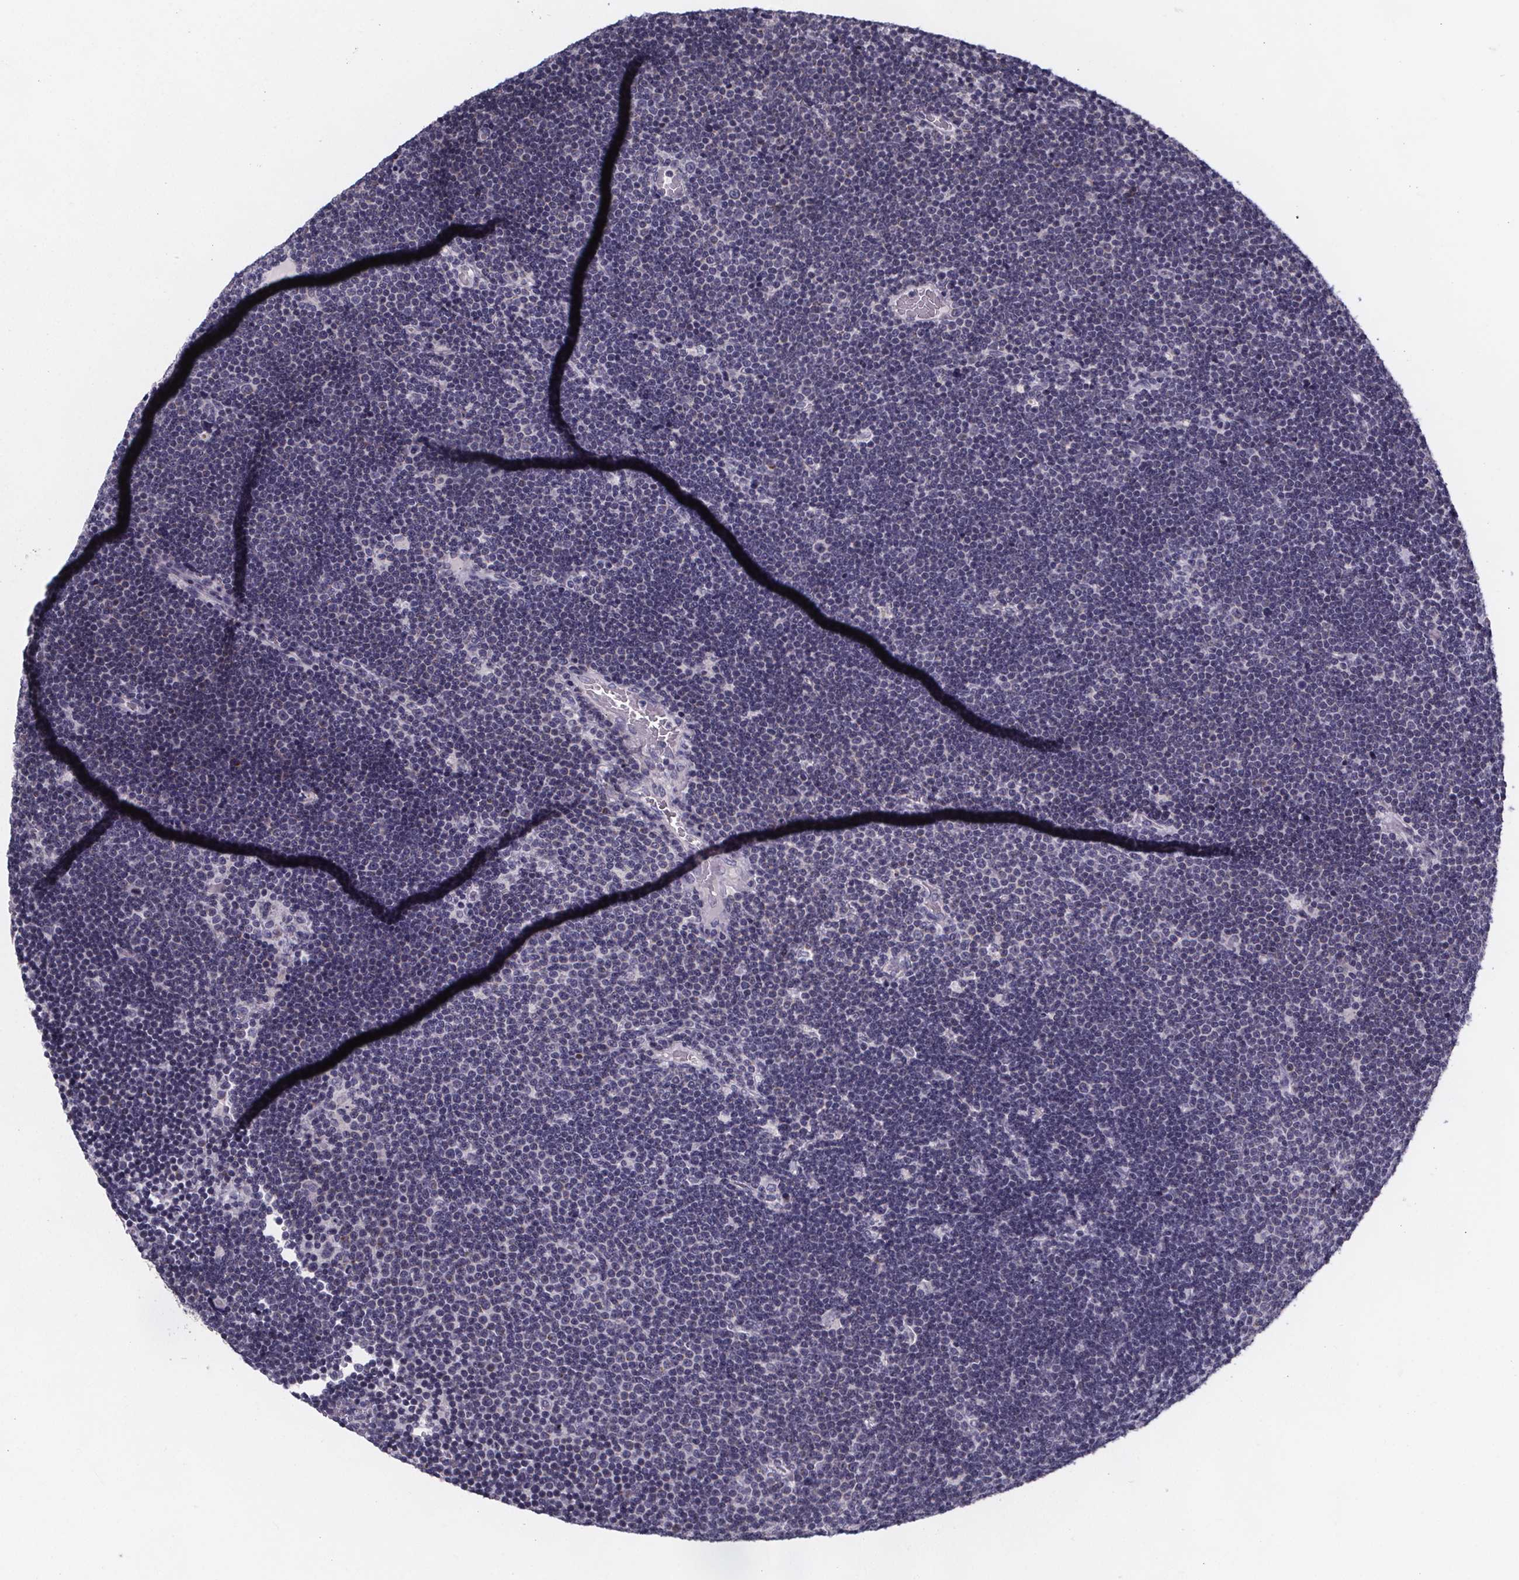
{"staining": {"intensity": "negative", "quantity": "none", "location": "none"}, "tissue": "lymphoma", "cell_type": "Tumor cells", "image_type": "cancer", "snomed": [{"axis": "morphology", "description": "Malignant lymphoma, non-Hodgkin's type, Low grade"}, {"axis": "topography", "description": "Brain"}], "caption": "Tumor cells are negative for brown protein staining in malignant lymphoma, non-Hodgkin's type (low-grade). (Stains: DAB immunohistochemistry (IHC) with hematoxylin counter stain, Microscopy: brightfield microscopy at high magnification).", "gene": "PAH", "patient": {"sex": "female", "age": 66}}